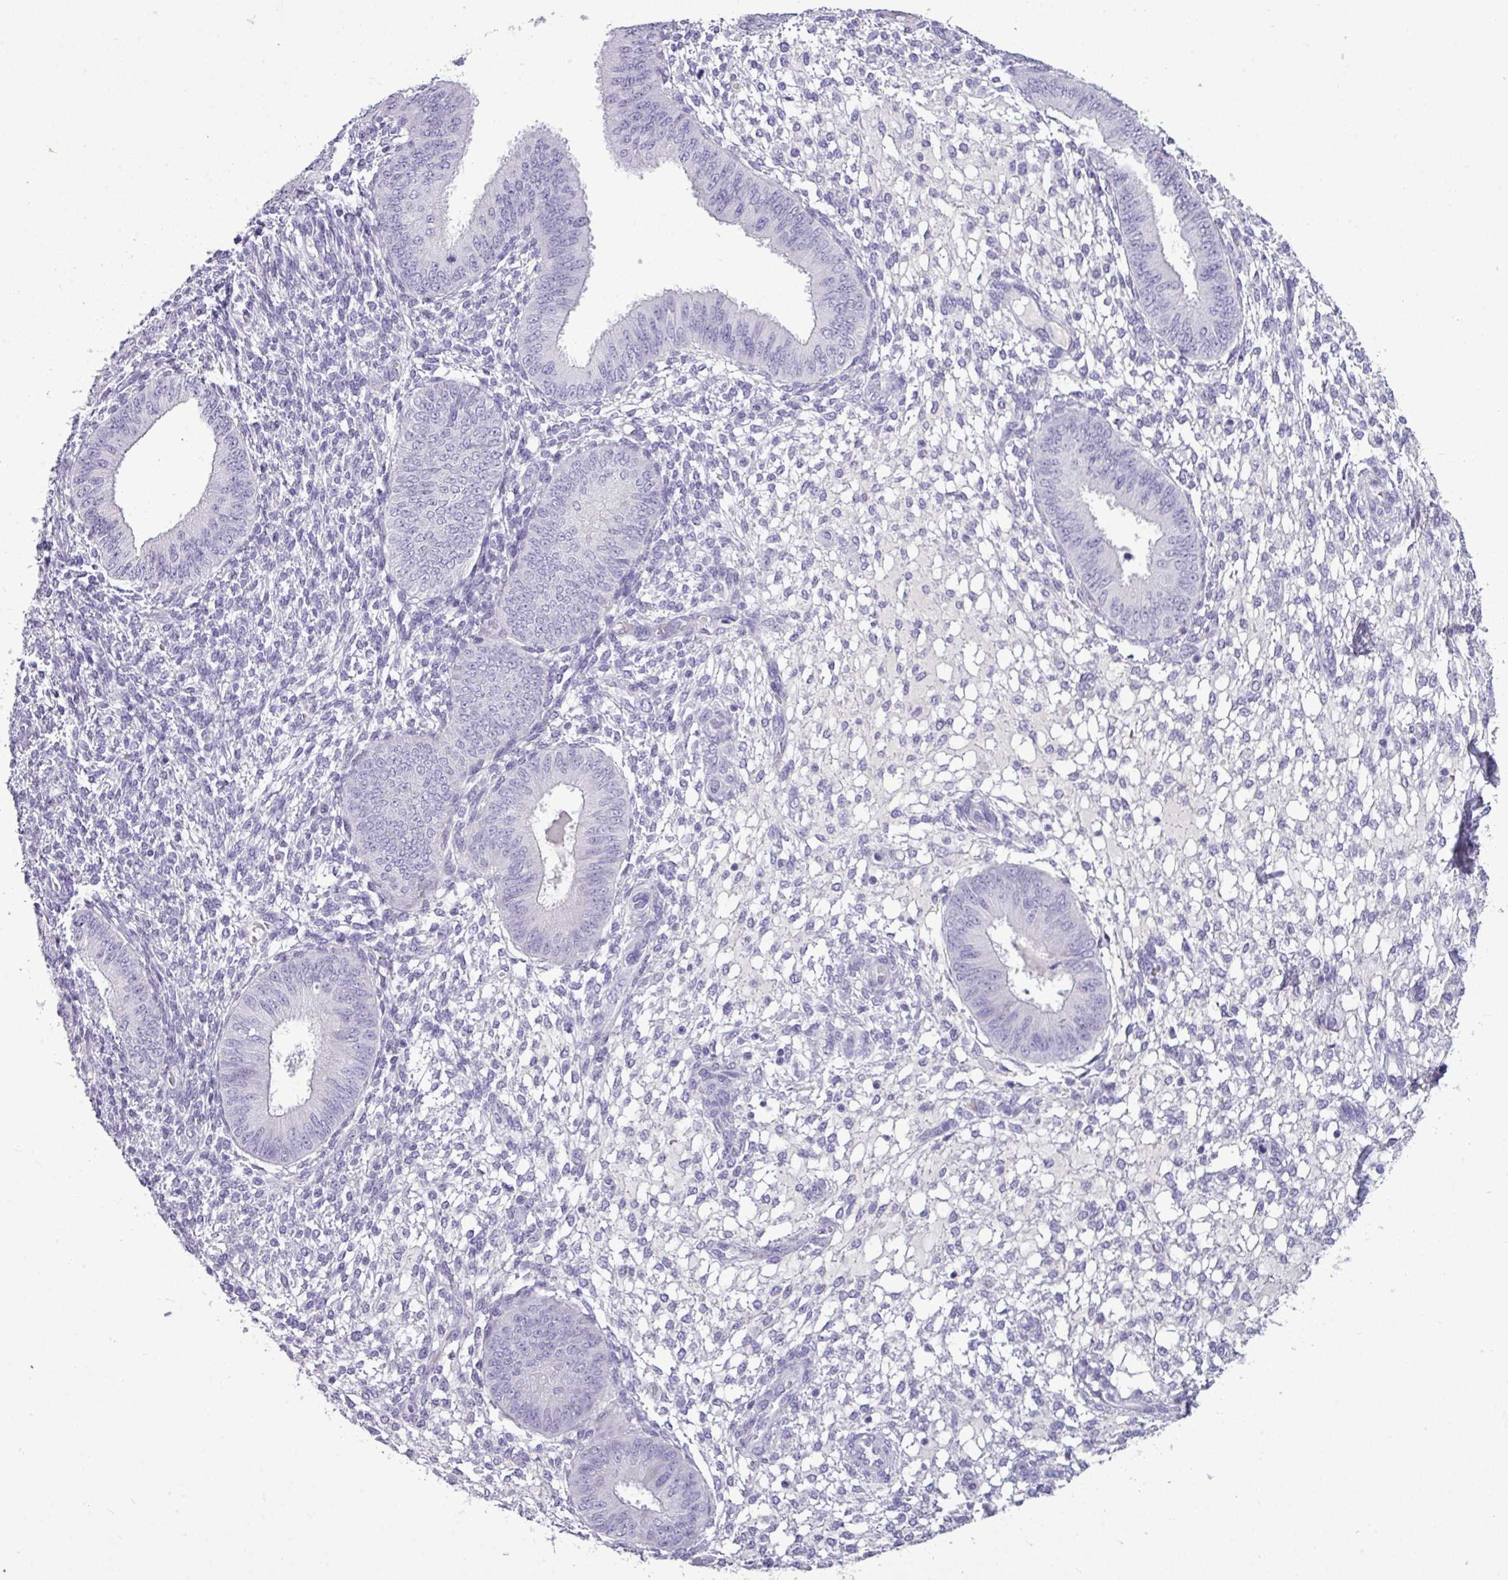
{"staining": {"intensity": "negative", "quantity": "none", "location": "none"}, "tissue": "endometrium", "cell_type": "Cells in endometrial stroma", "image_type": "normal", "snomed": [{"axis": "morphology", "description": "Normal tissue, NOS"}, {"axis": "topography", "description": "Endometrium"}], "caption": "Human endometrium stained for a protein using immunohistochemistry demonstrates no positivity in cells in endometrial stroma.", "gene": "TMEM91", "patient": {"sex": "female", "age": 49}}